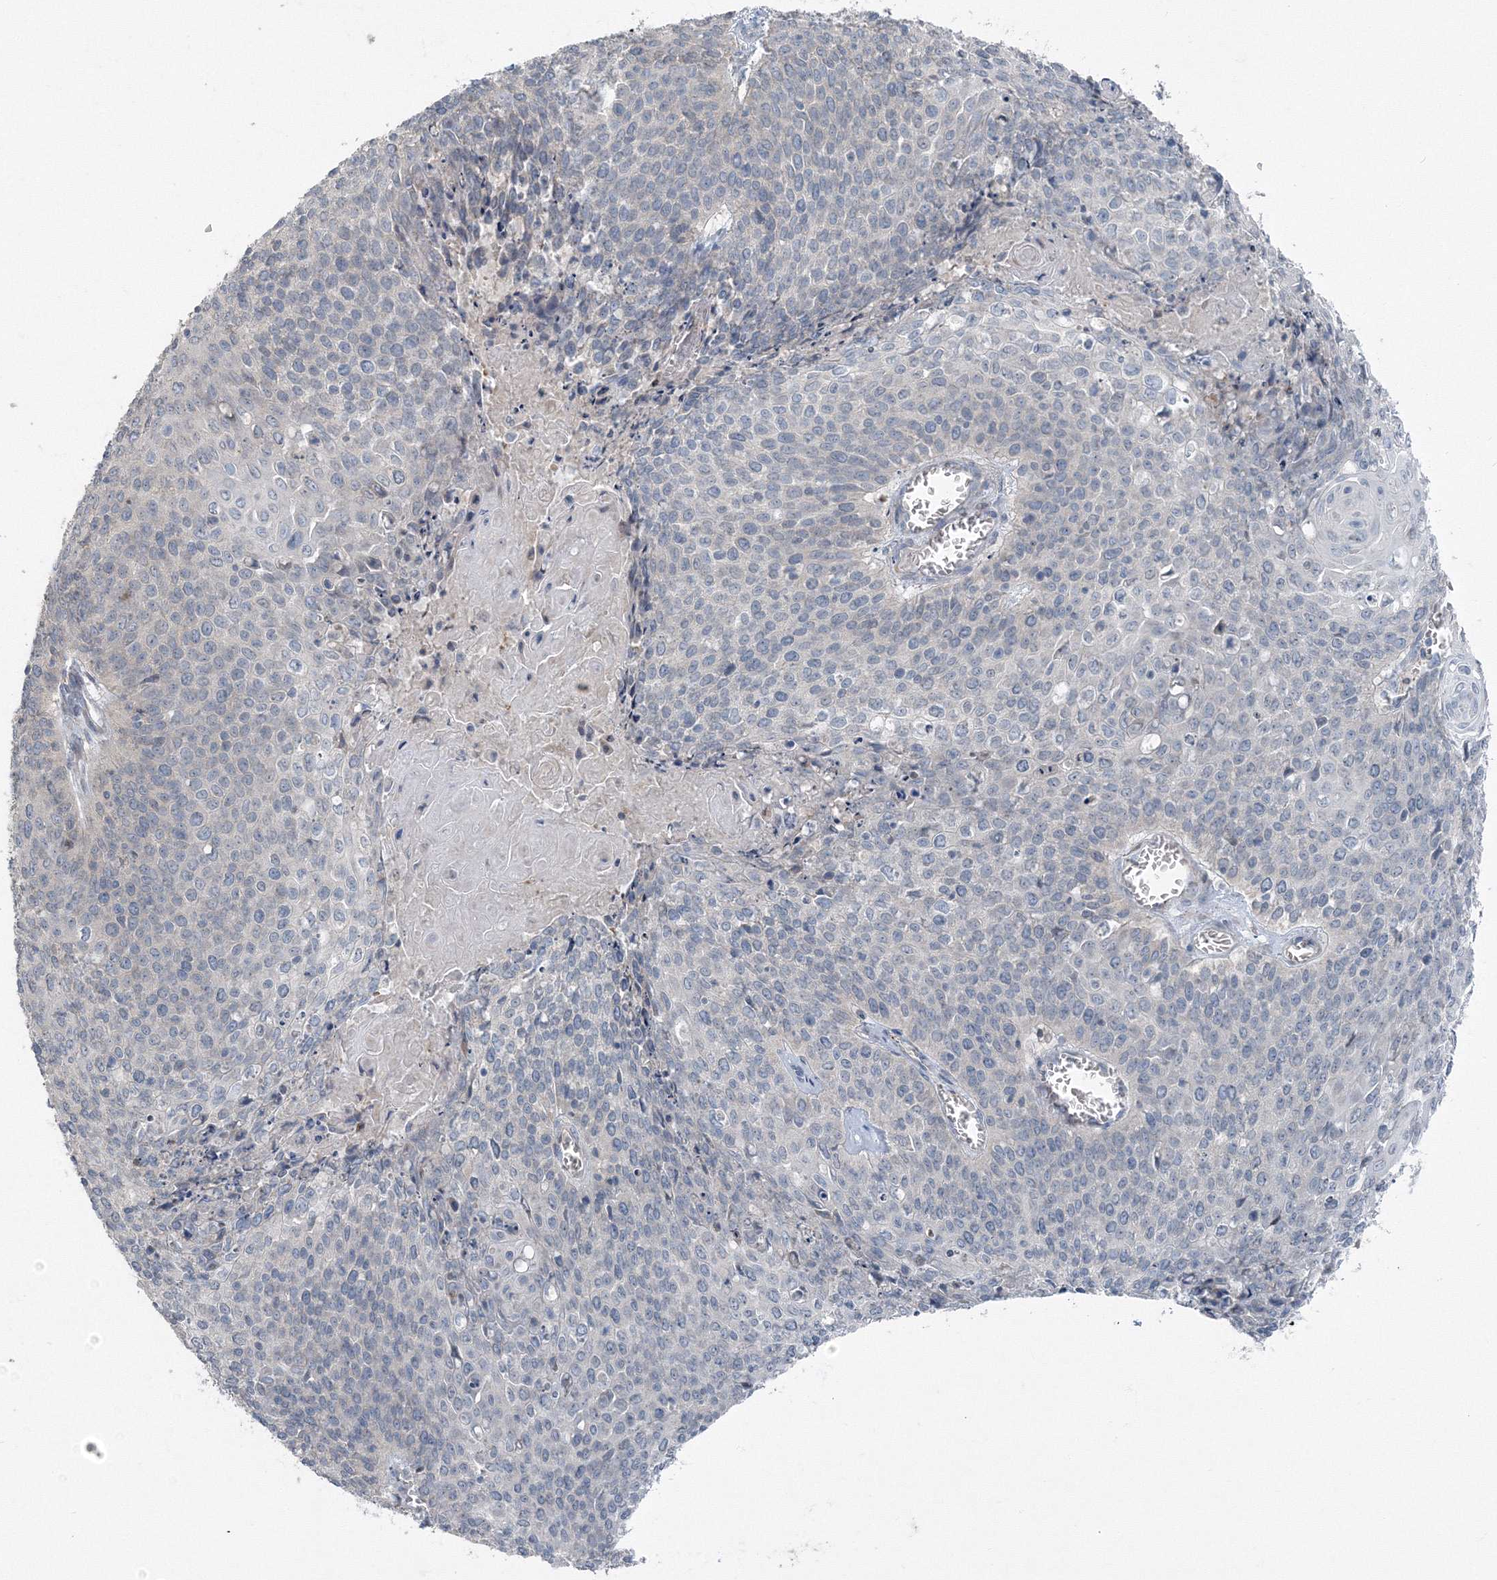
{"staining": {"intensity": "negative", "quantity": "none", "location": "none"}, "tissue": "cervical cancer", "cell_type": "Tumor cells", "image_type": "cancer", "snomed": [{"axis": "morphology", "description": "Squamous cell carcinoma, NOS"}, {"axis": "topography", "description": "Cervix"}], "caption": "Tumor cells are negative for protein expression in human cervical cancer. (DAB (3,3'-diaminobenzidine) IHC visualized using brightfield microscopy, high magnification).", "gene": "AASDH", "patient": {"sex": "female", "age": 39}}